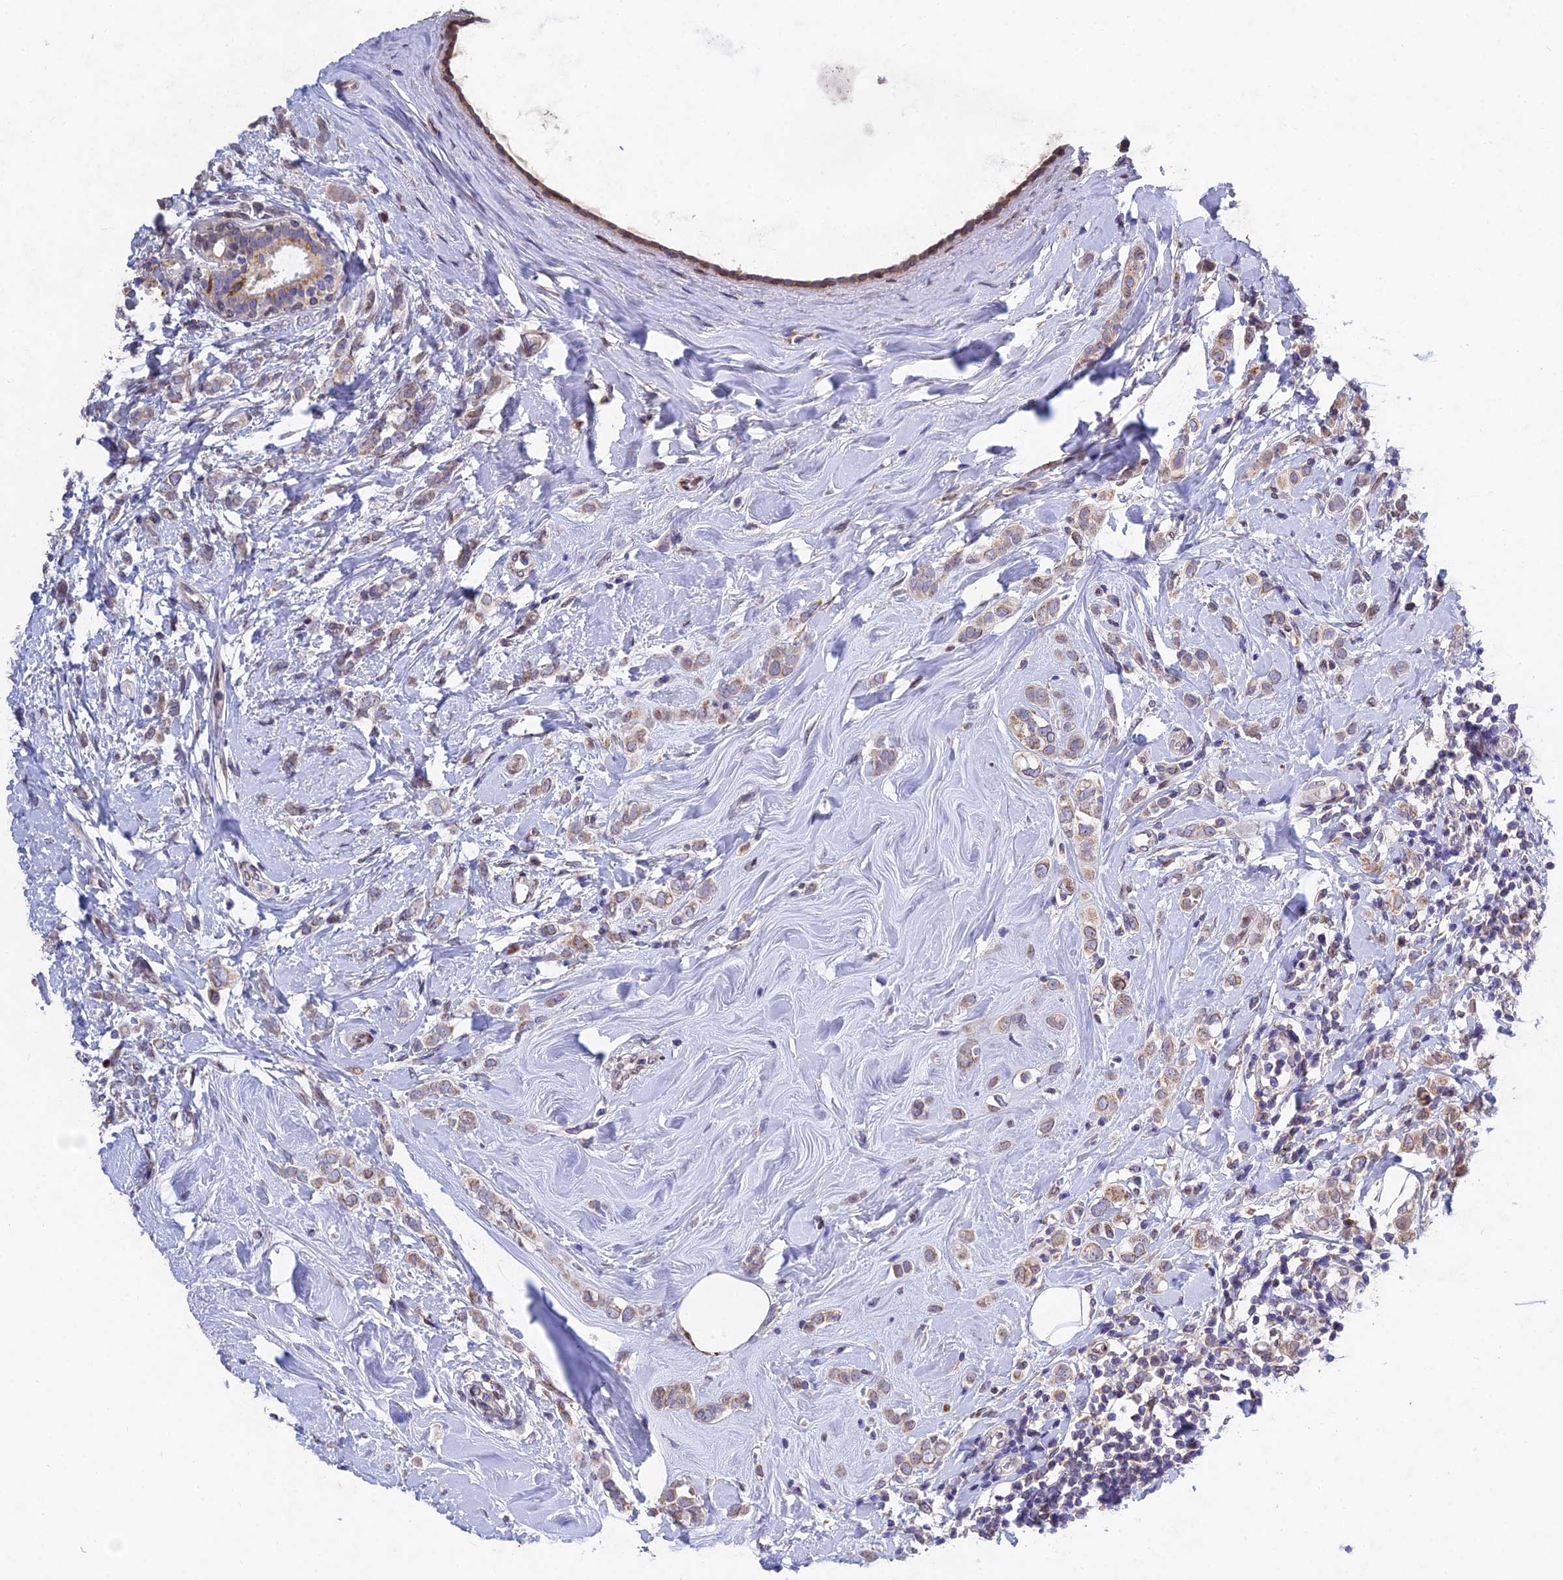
{"staining": {"intensity": "weak", "quantity": ">75%", "location": "cytoplasmic/membranous"}, "tissue": "breast cancer", "cell_type": "Tumor cells", "image_type": "cancer", "snomed": [{"axis": "morphology", "description": "Lobular carcinoma"}, {"axis": "topography", "description": "Breast"}], "caption": "Protein analysis of lobular carcinoma (breast) tissue exhibits weak cytoplasmic/membranous expression in approximately >75% of tumor cells.", "gene": "MGAT2", "patient": {"sex": "female", "age": 47}}